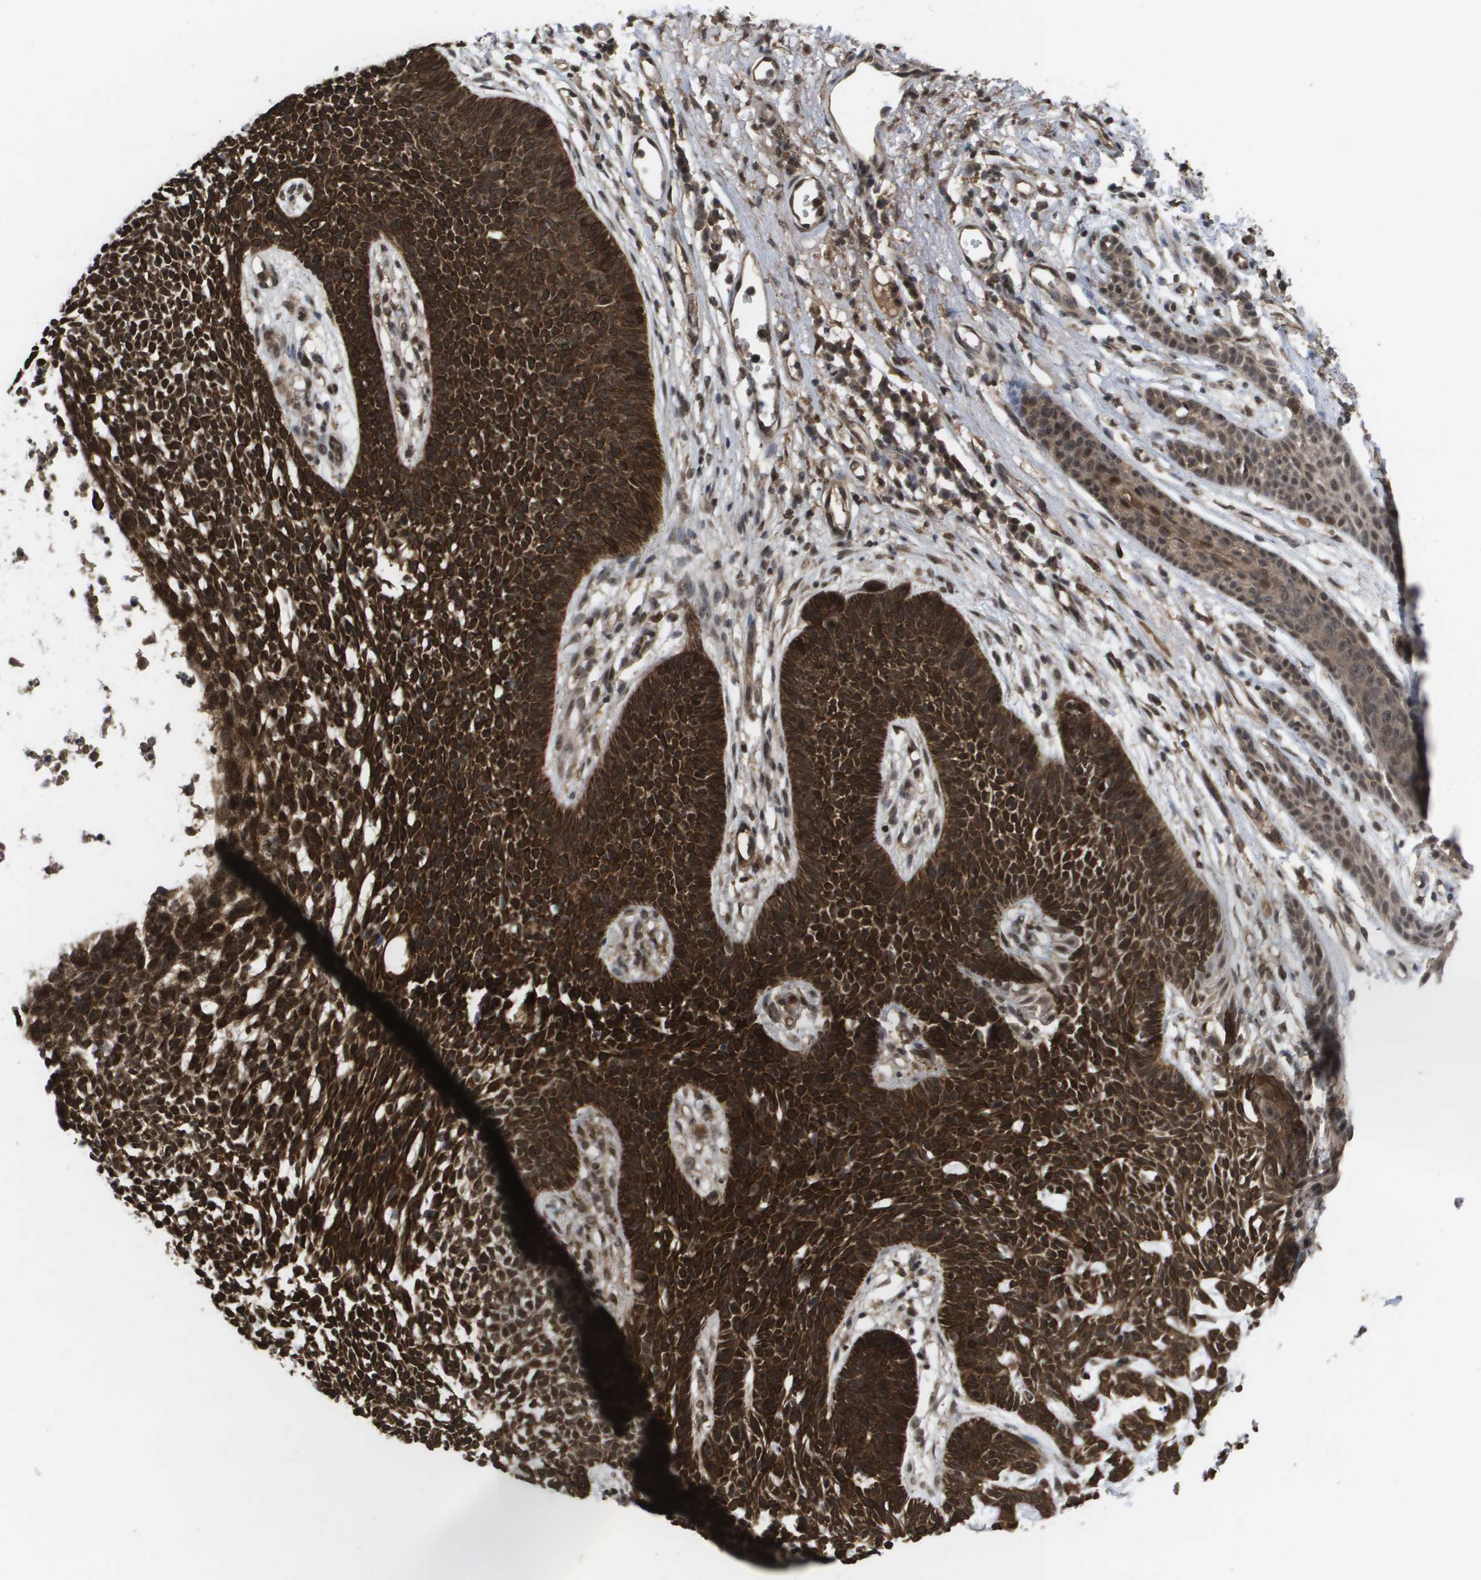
{"staining": {"intensity": "strong", "quantity": ">75%", "location": "cytoplasmic/membranous,nuclear"}, "tissue": "skin cancer", "cell_type": "Tumor cells", "image_type": "cancer", "snomed": [{"axis": "morphology", "description": "Basal cell carcinoma"}, {"axis": "topography", "description": "Skin"}], "caption": "Immunohistochemistry of human basal cell carcinoma (skin) shows high levels of strong cytoplasmic/membranous and nuclear positivity in about >75% of tumor cells.", "gene": "AMBRA1", "patient": {"sex": "female", "age": 84}}